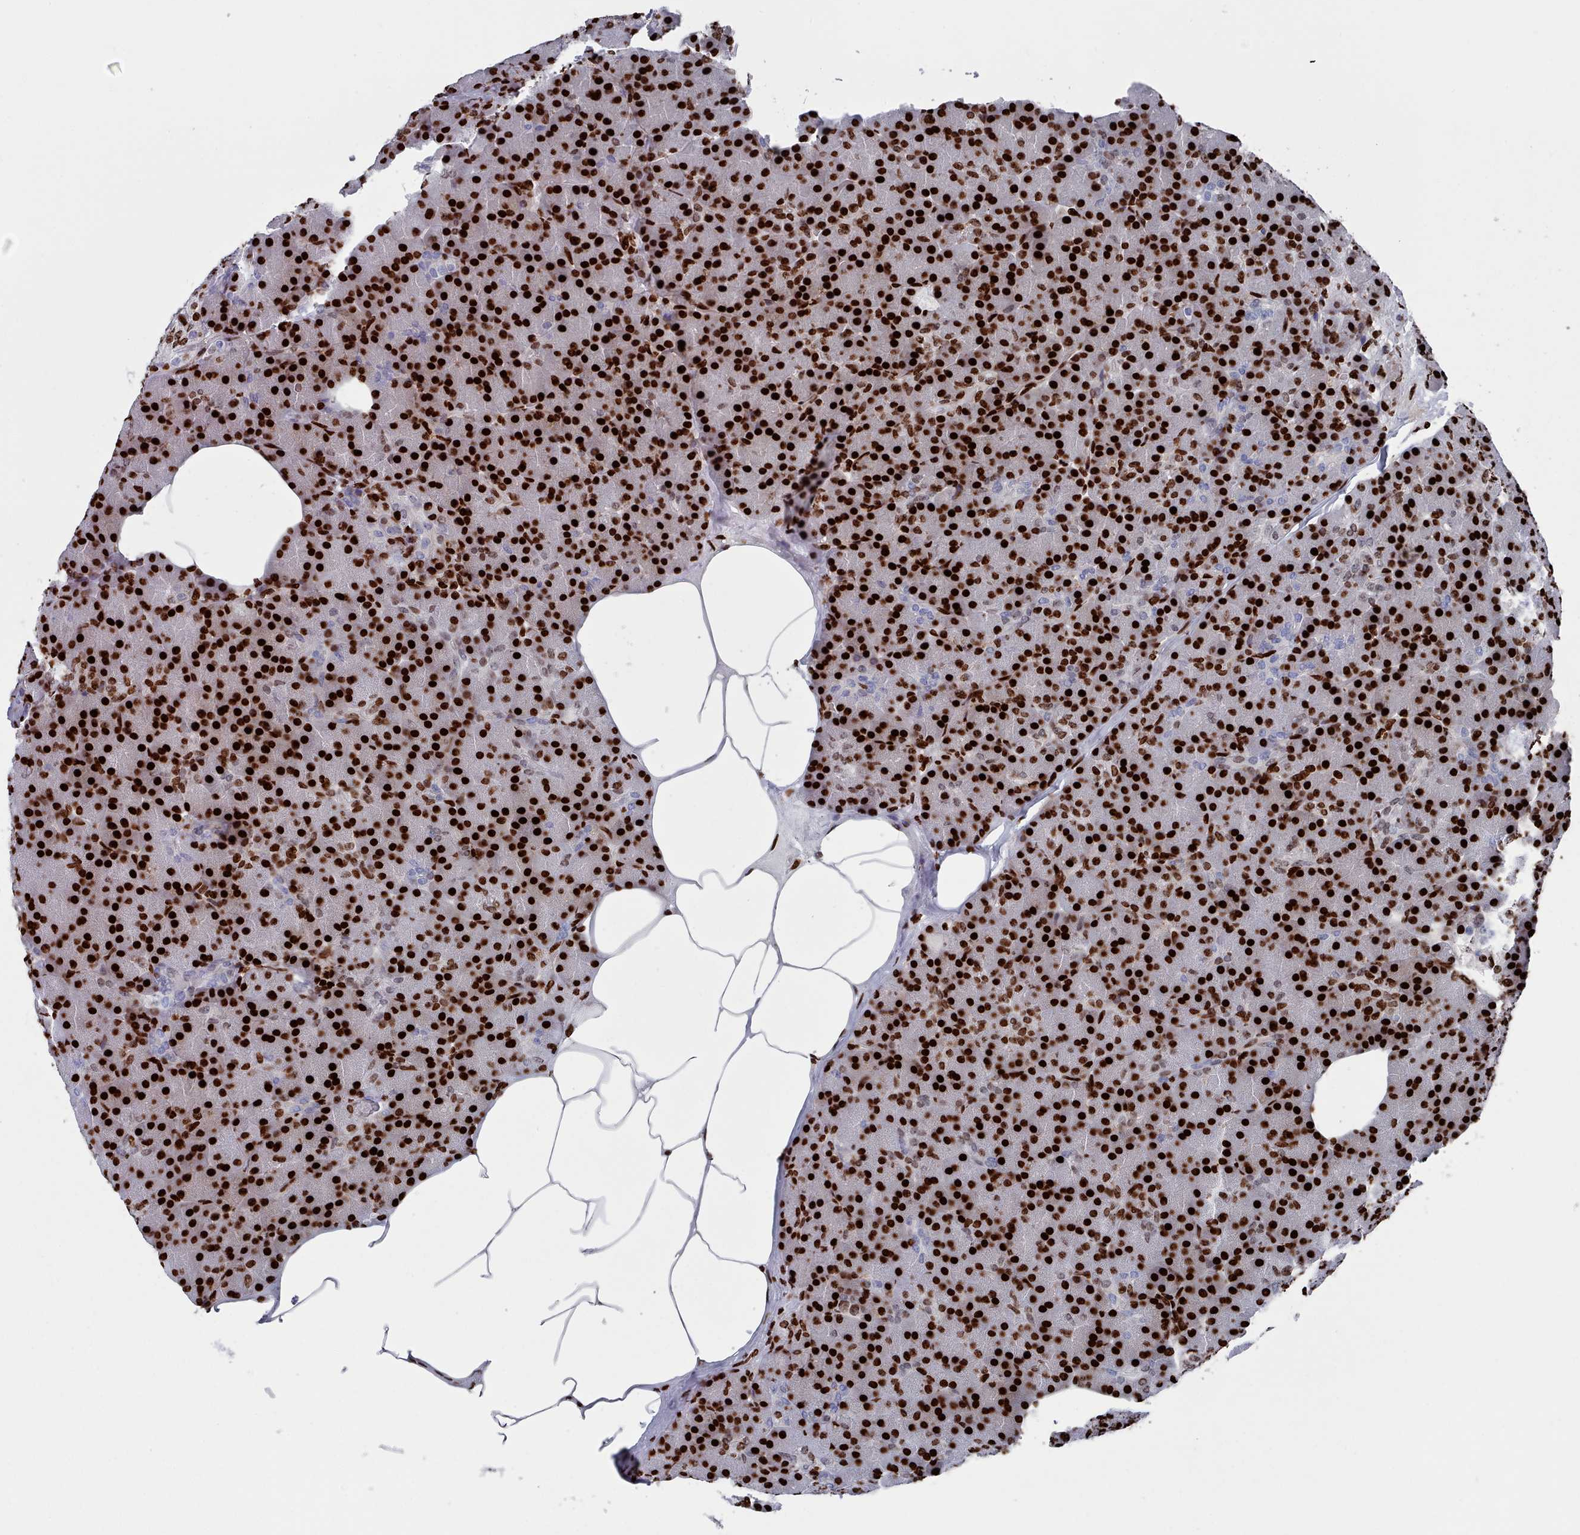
{"staining": {"intensity": "strong", "quantity": ">75%", "location": "nuclear"}, "tissue": "pancreas", "cell_type": "Exocrine glandular cells", "image_type": "normal", "snomed": [{"axis": "morphology", "description": "Normal tissue, NOS"}, {"axis": "topography", "description": "Pancreas"}], "caption": "Immunohistochemical staining of benign pancreas reveals high levels of strong nuclear expression in approximately >75% of exocrine glandular cells.", "gene": "PCDHB11", "patient": {"sex": "female", "age": 43}}